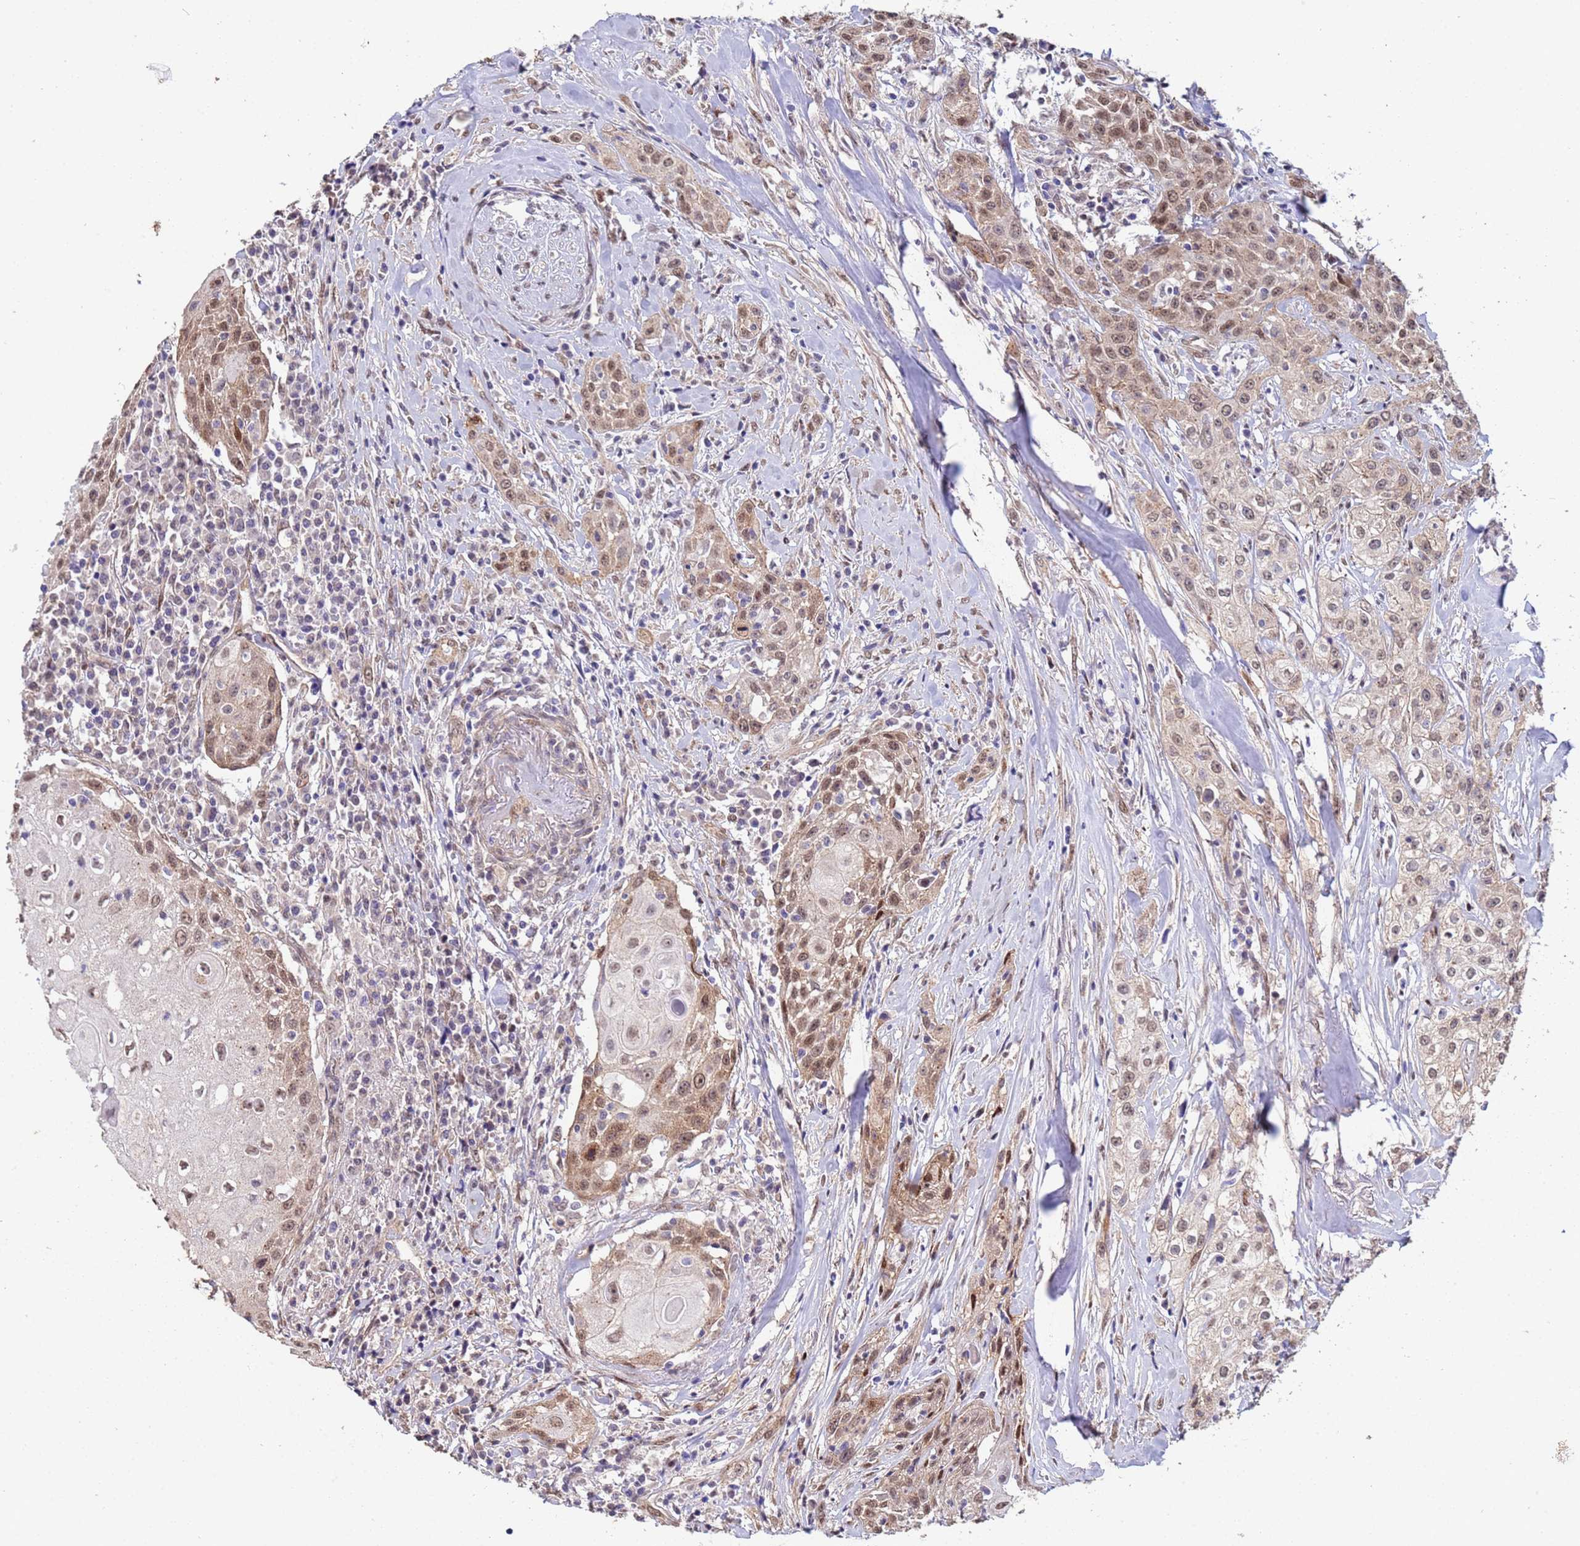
{"staining": {"intensity": "moderate", "quantity": ">75%", "location": "cytoplasmic/membranous,nuclear"}, "tissue": "head and neck cancer", "cell_type": "Tumor cells", "image_type": "cancer", "snomed": [{"axis": "morphology", "description": "Squamous cell carcinoma, NOS"}, {"axis": "topography", "description": "Oral tissue"}, {"axis": "topography", "description": "Head-Neck"}], "caption": "IHC staining of head and neck cancer (squamous cell carcinoma), which shows medium levels of moderate cytoplasmic/membranous and nuclear staining in approximately >75% of tumor cells indicating moderate cytoplasmic/membranous and nuclear protein staining. The staining was performed using DAB (brown) for protein detection and nuclei were counterstained in hematoxylin (blue).", "gene": "TRIP6", "patient": {"sex": "female", "age": 82}}